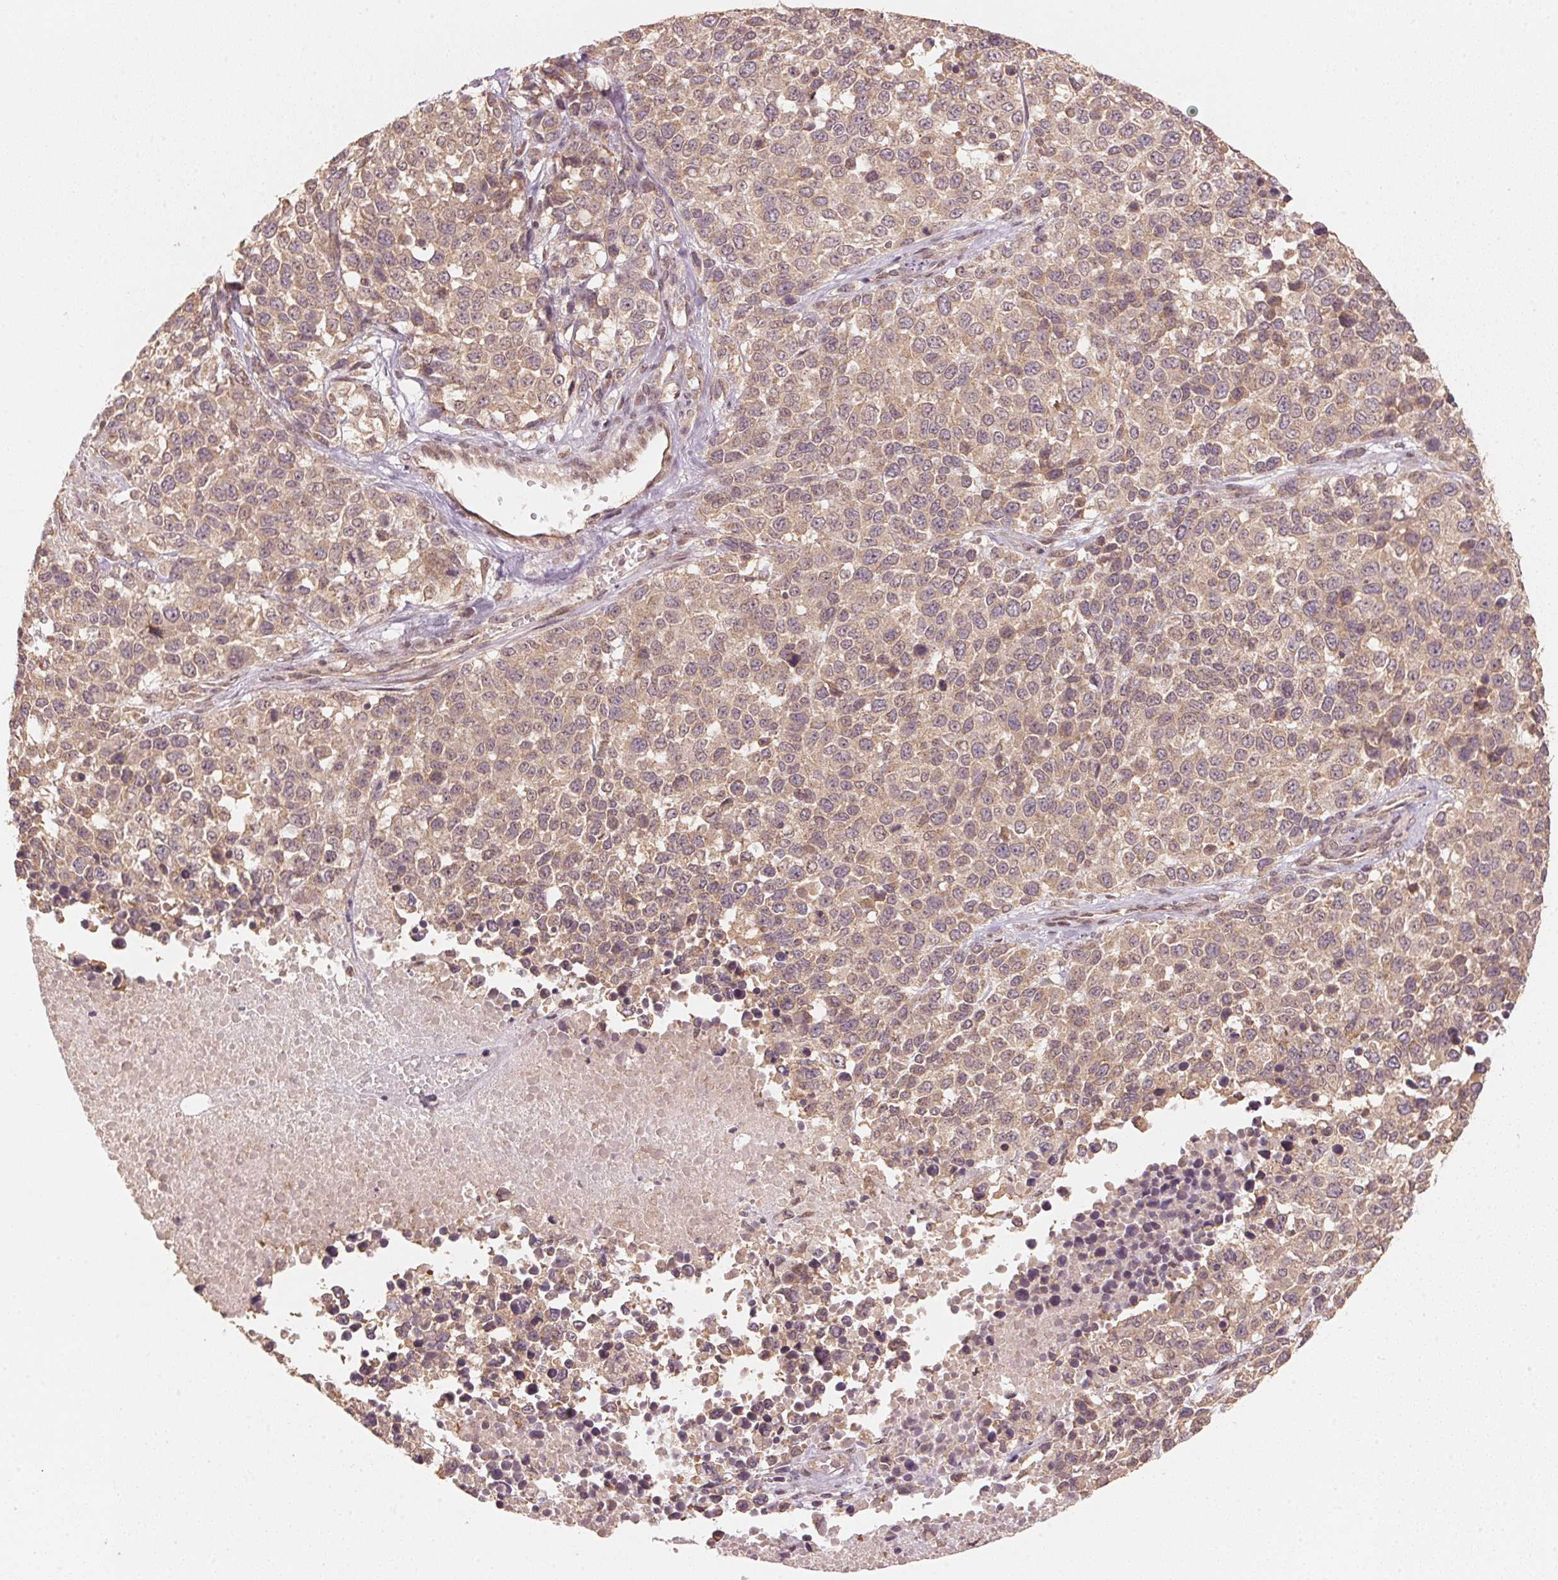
{"staining": {"intensity": "weak", "quantity": ">75%", "location": "cytoplasmic/membranous"}, "tissue": "melanoma", "cell_type": "Tumor cells", "image_type": "cancer", "snomed": [{"axis": "morphology", "description": "Malignant melanoma, Metastatic site"}, {"axis": "topography", "description": "Skin"}], "caption": "DAB (3,3'-diaminobenzidine) immunohistochemical staining of human melanoma displays weak cytoplasmic/membranous protein positivity in approximately >75% of tumor cells.", "gene": "C2orf73", "patient": {"sex": "male", "age": 84}}